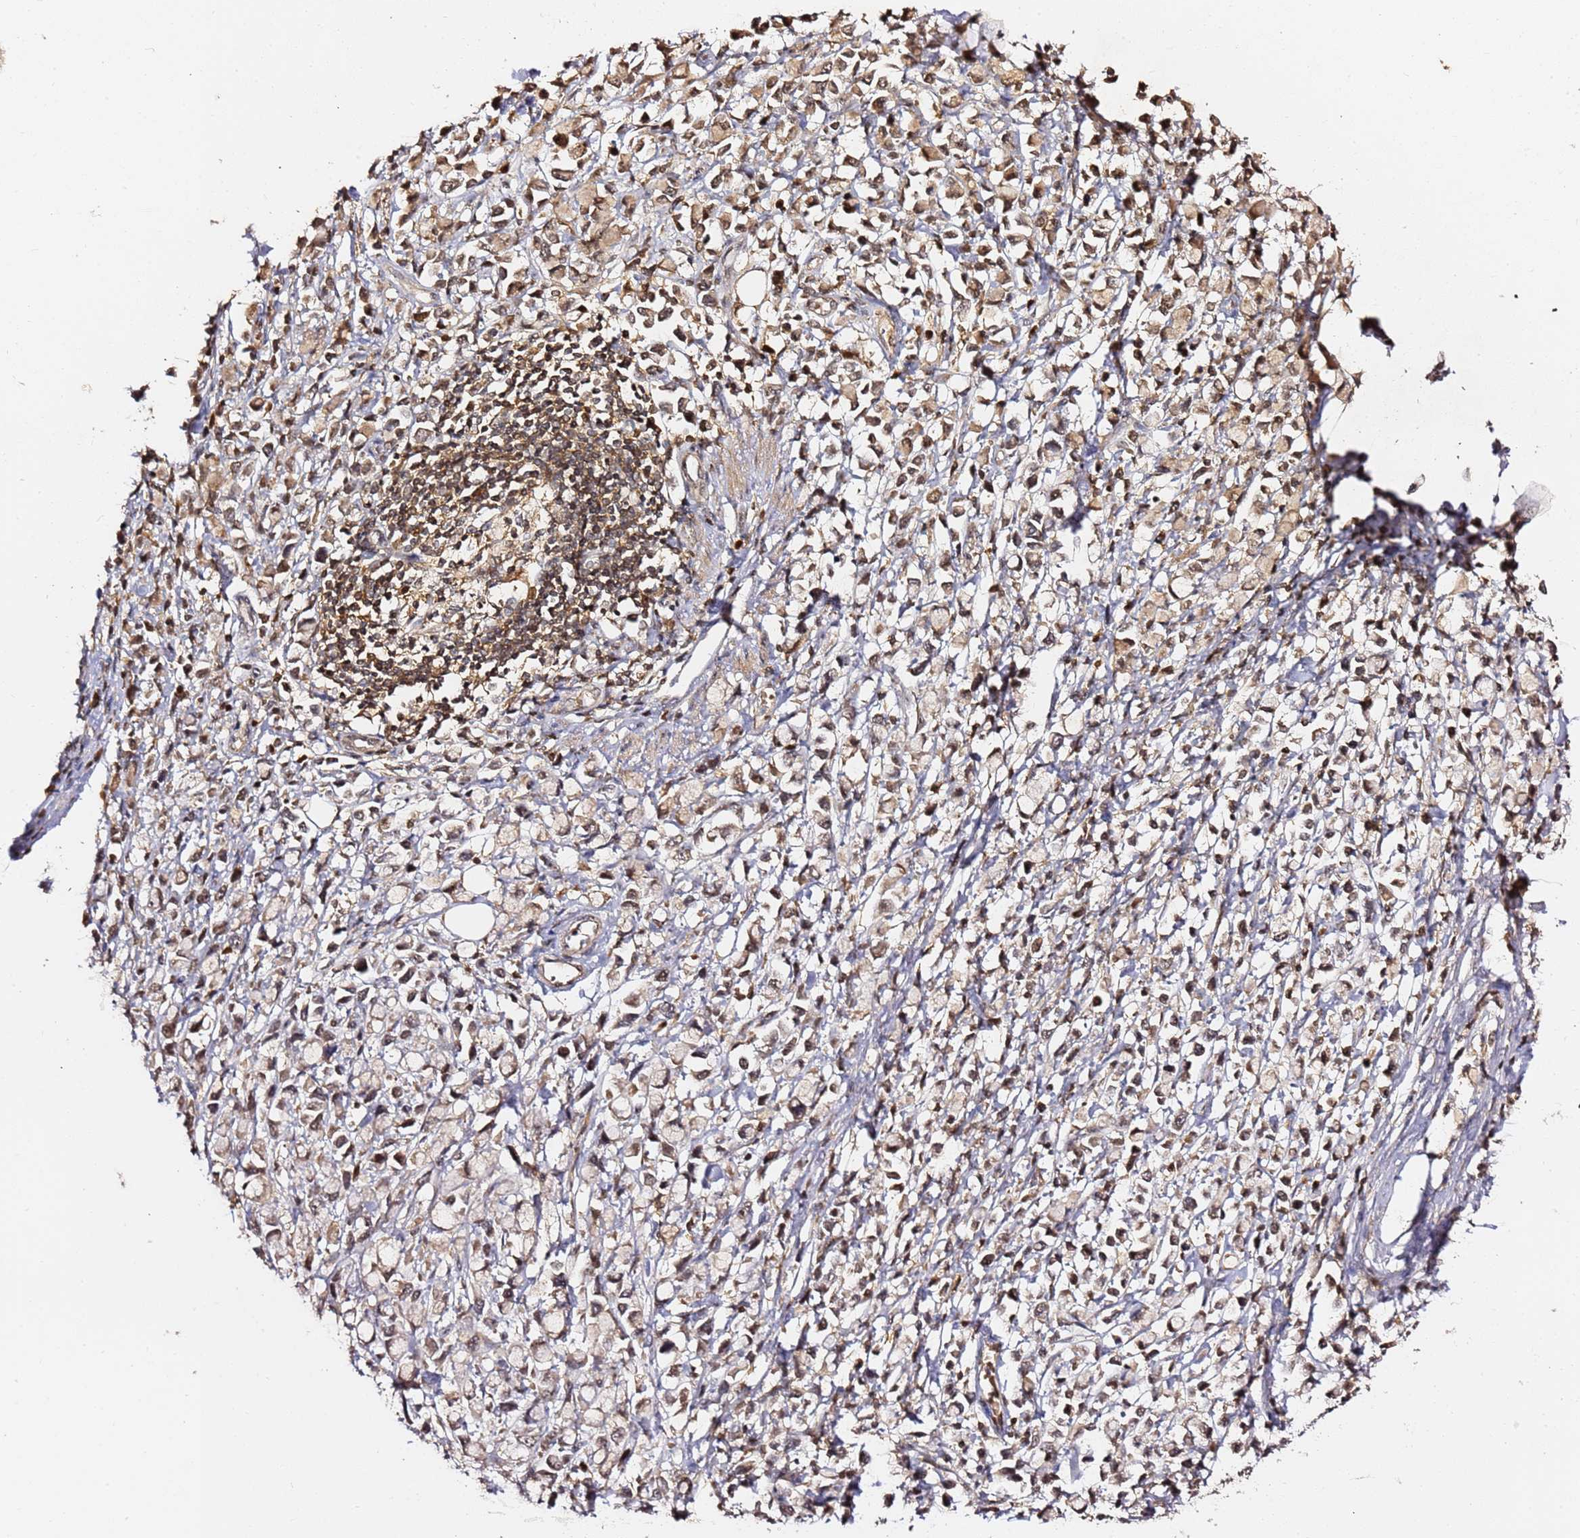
{"staining": {"intensity": "moderate", "quantity": "25%-75%", "location": "cytoplasmic/membranous,nuclear"}, "tissue": "stomach cancer", "cell_type": "Tumor cells", "image_type": "cancer", "snomed": [{"axis": "morphology", "description": "Adenocarcinoma, NOS"}, {"axis": "topography", "description": "Stomach"}], "caption": "Immunohistochemistry (IHC) histopathology image of neoplastic tissue: adenocarcinoma (stomach) stained using immunohistochemistry shows medium levels of moderate protein expression localized specifically in the cytoplasmic/membranous and nuclear of tumor cells, appearing as a cytoplasmic/membranous and nuclear brown color.", "gene": "OR5V1", "patient": {"sex": "female", "age": 81}}